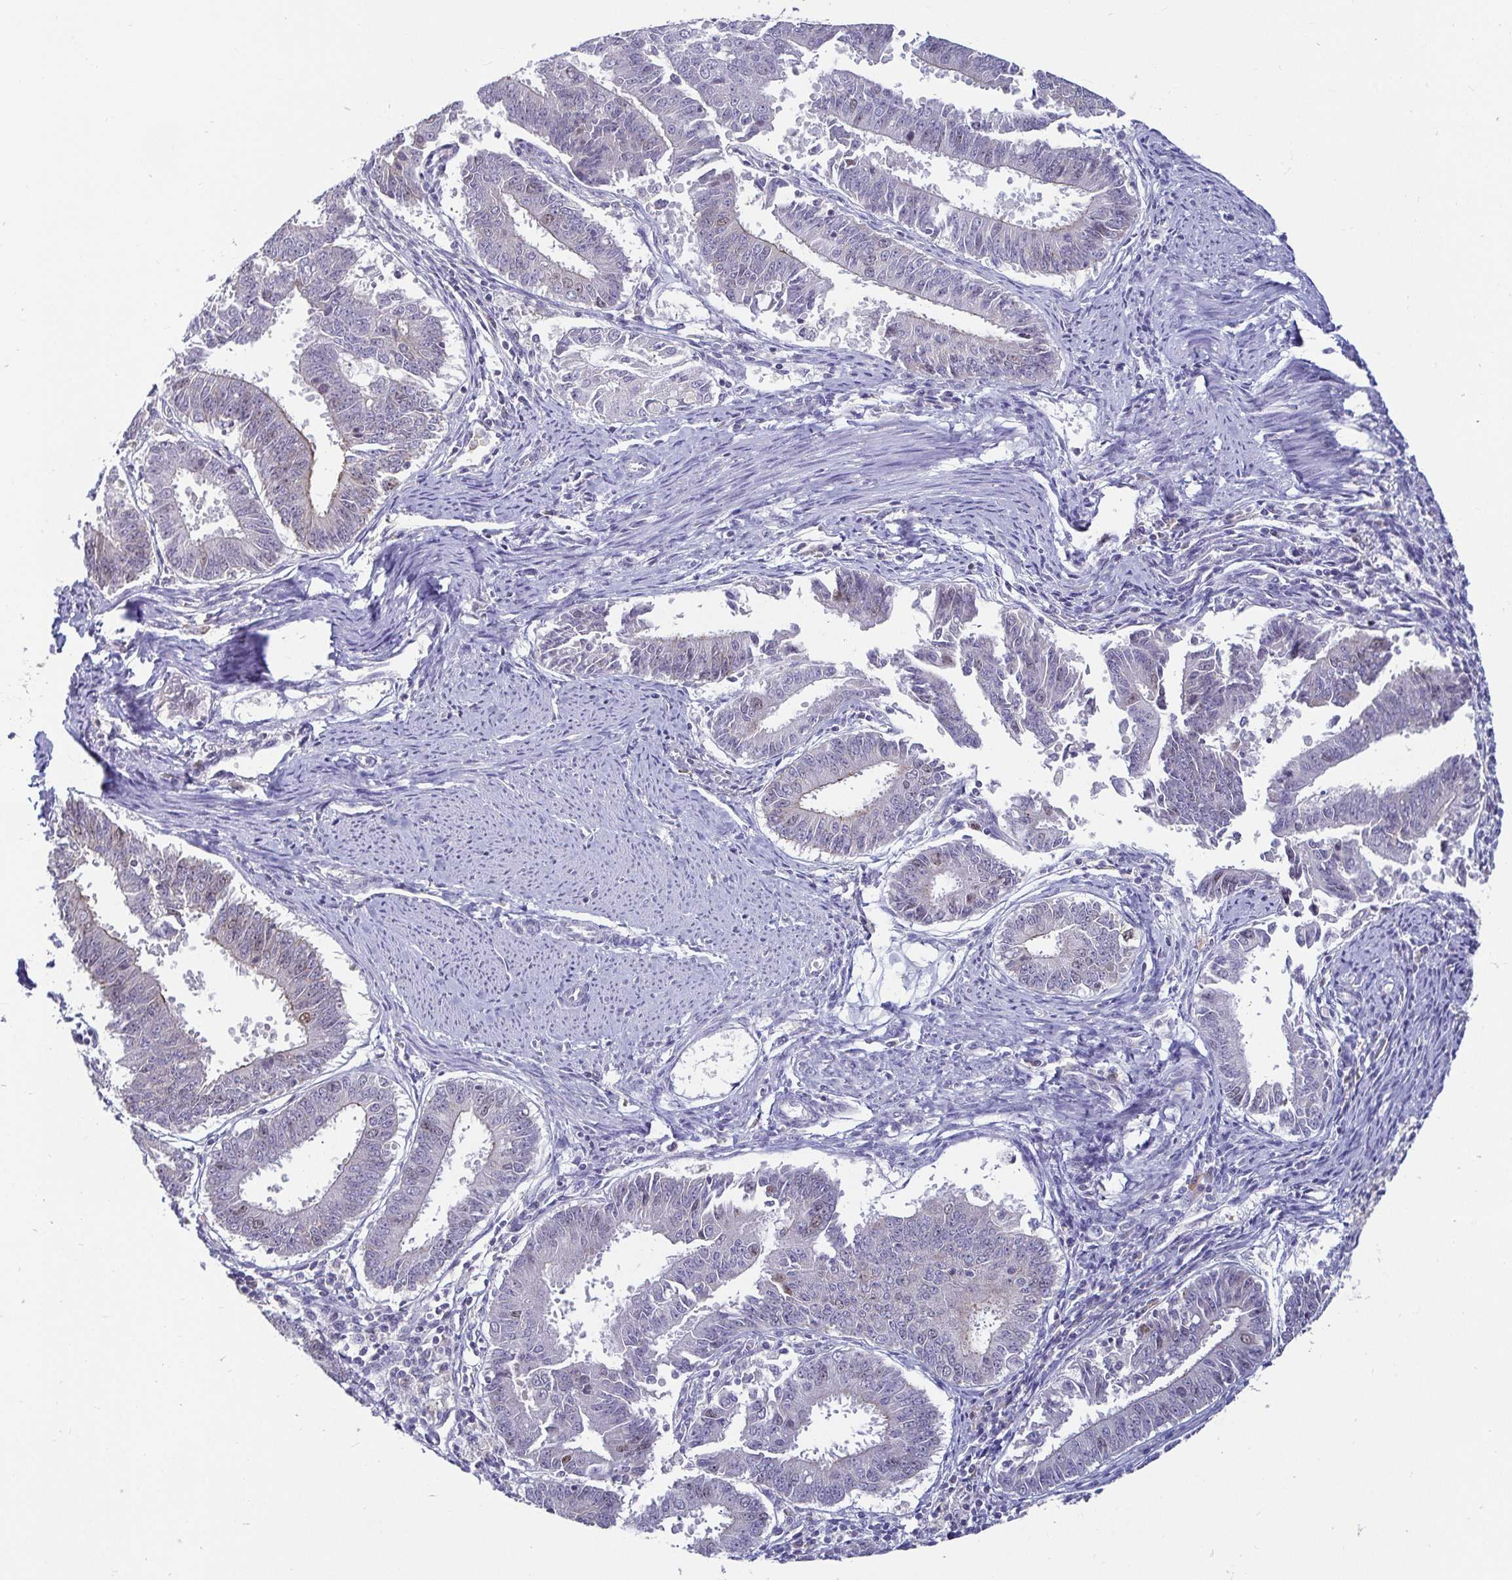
{"staining": {"intensity": "negative", "quantity": "none", "location": "none"}, "tissue": "endometrial cancer", "cell_type": "Tumor cells", "image_type": "cancer", "snomed": [{"axis": "morphology", "description": "Adenocarcinoma, NOS"}, {"axis": "topography", "description": "Endometrium"}], "caption": "Immunohistochemistry of human endometrial adenocarcinoma reveals no positivity in tumor cells.", "gene": "ANLN", "patient": {"sex": "female", "age": 73}}